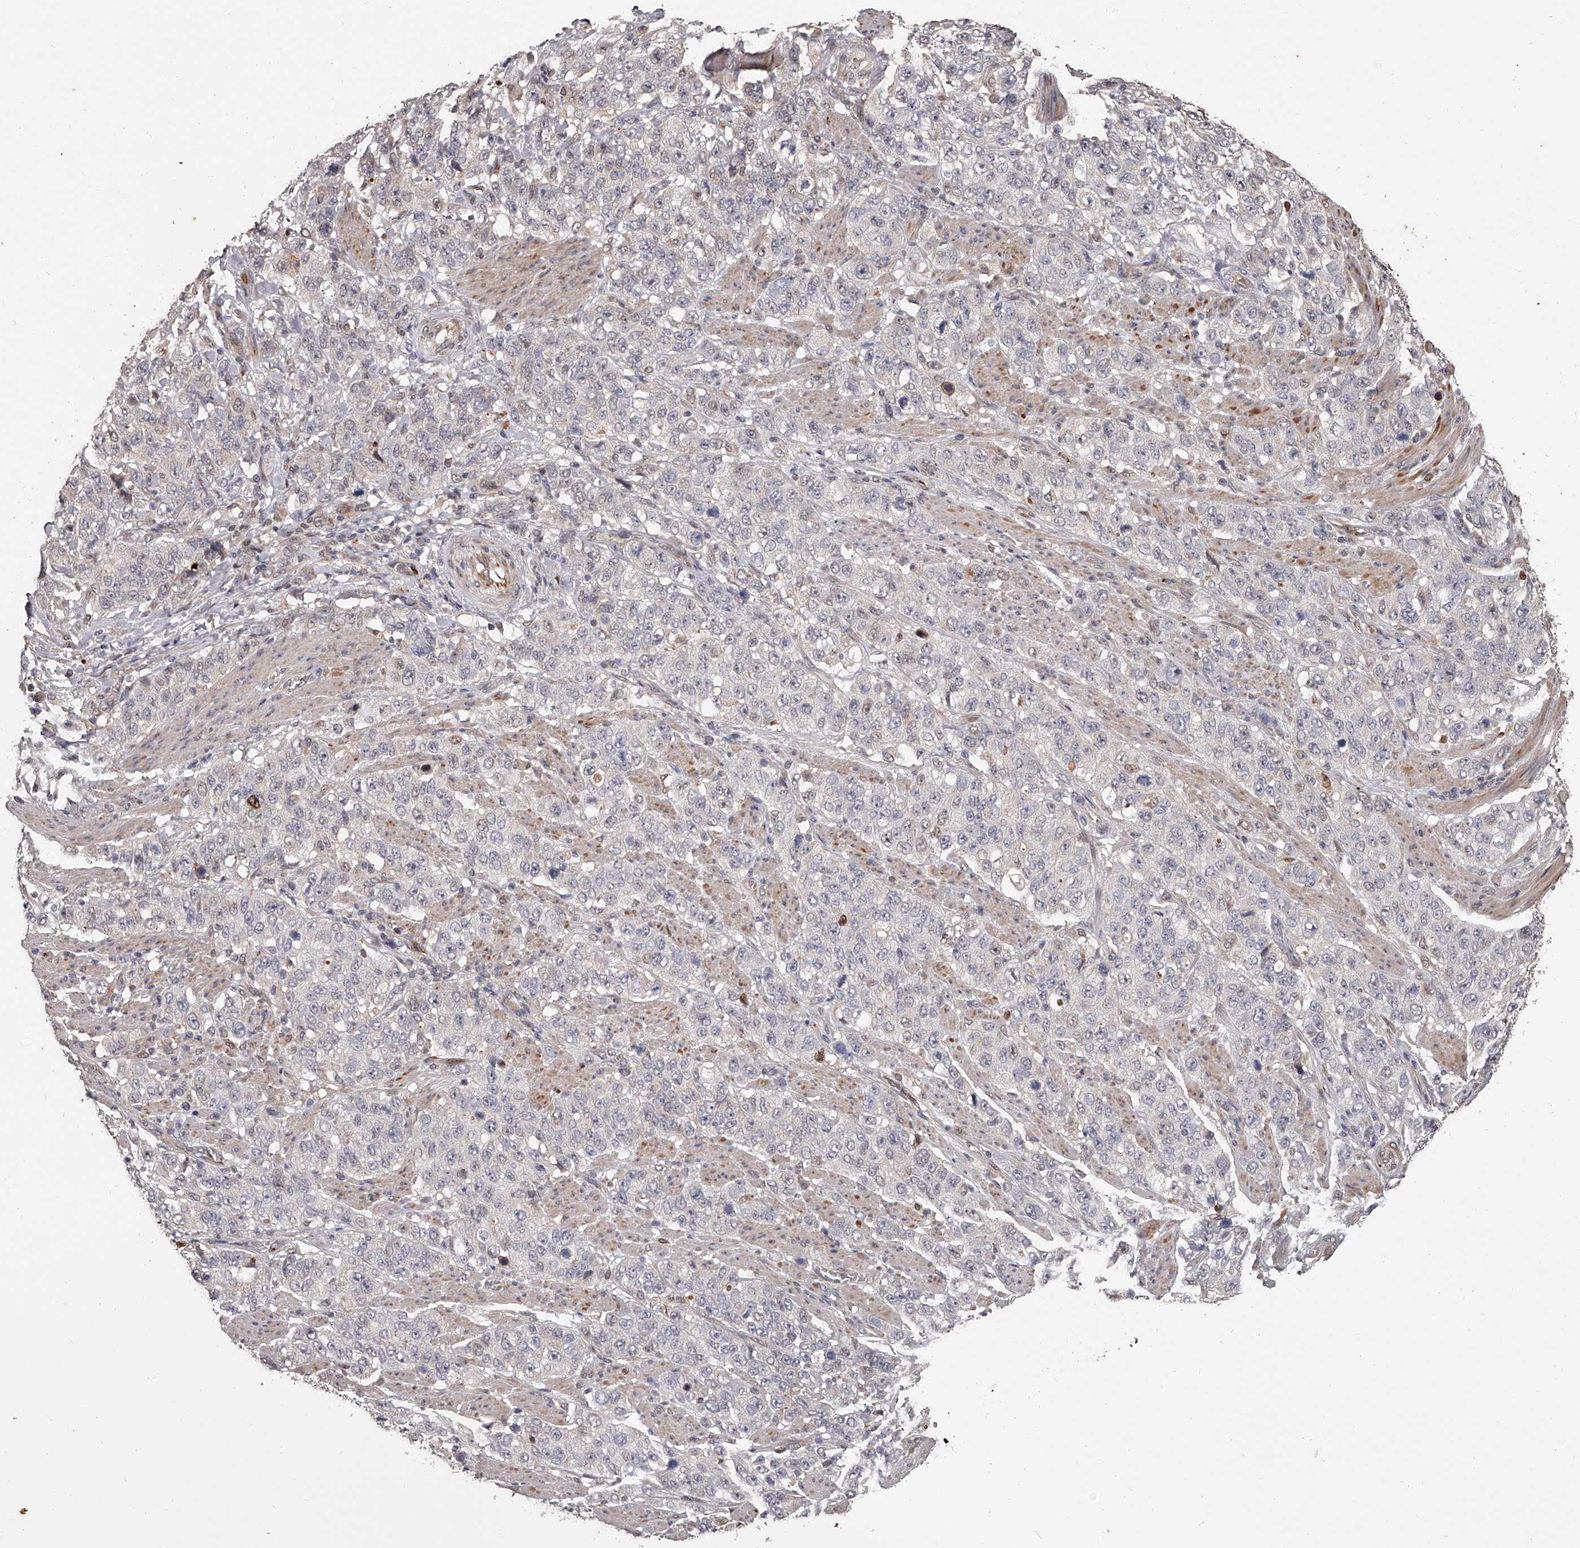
{"staining": {"intensity": "negative", "quantity": "none", "location": "none"}, "tissue": "stomach cancer", "cell_type": "Tumor cells", "image_type": "cancer", "snomed": [{"axis": "morphology", "description": "Adenocarcinoma, NOS"}, {"axis": "topography", "description": "Stomach"}], "caption": "Tumor cells show no significant positivity in stomach adenocarcinoma.", "gene": "URGCP", "patient": {"sex": "male", "age": 48}}